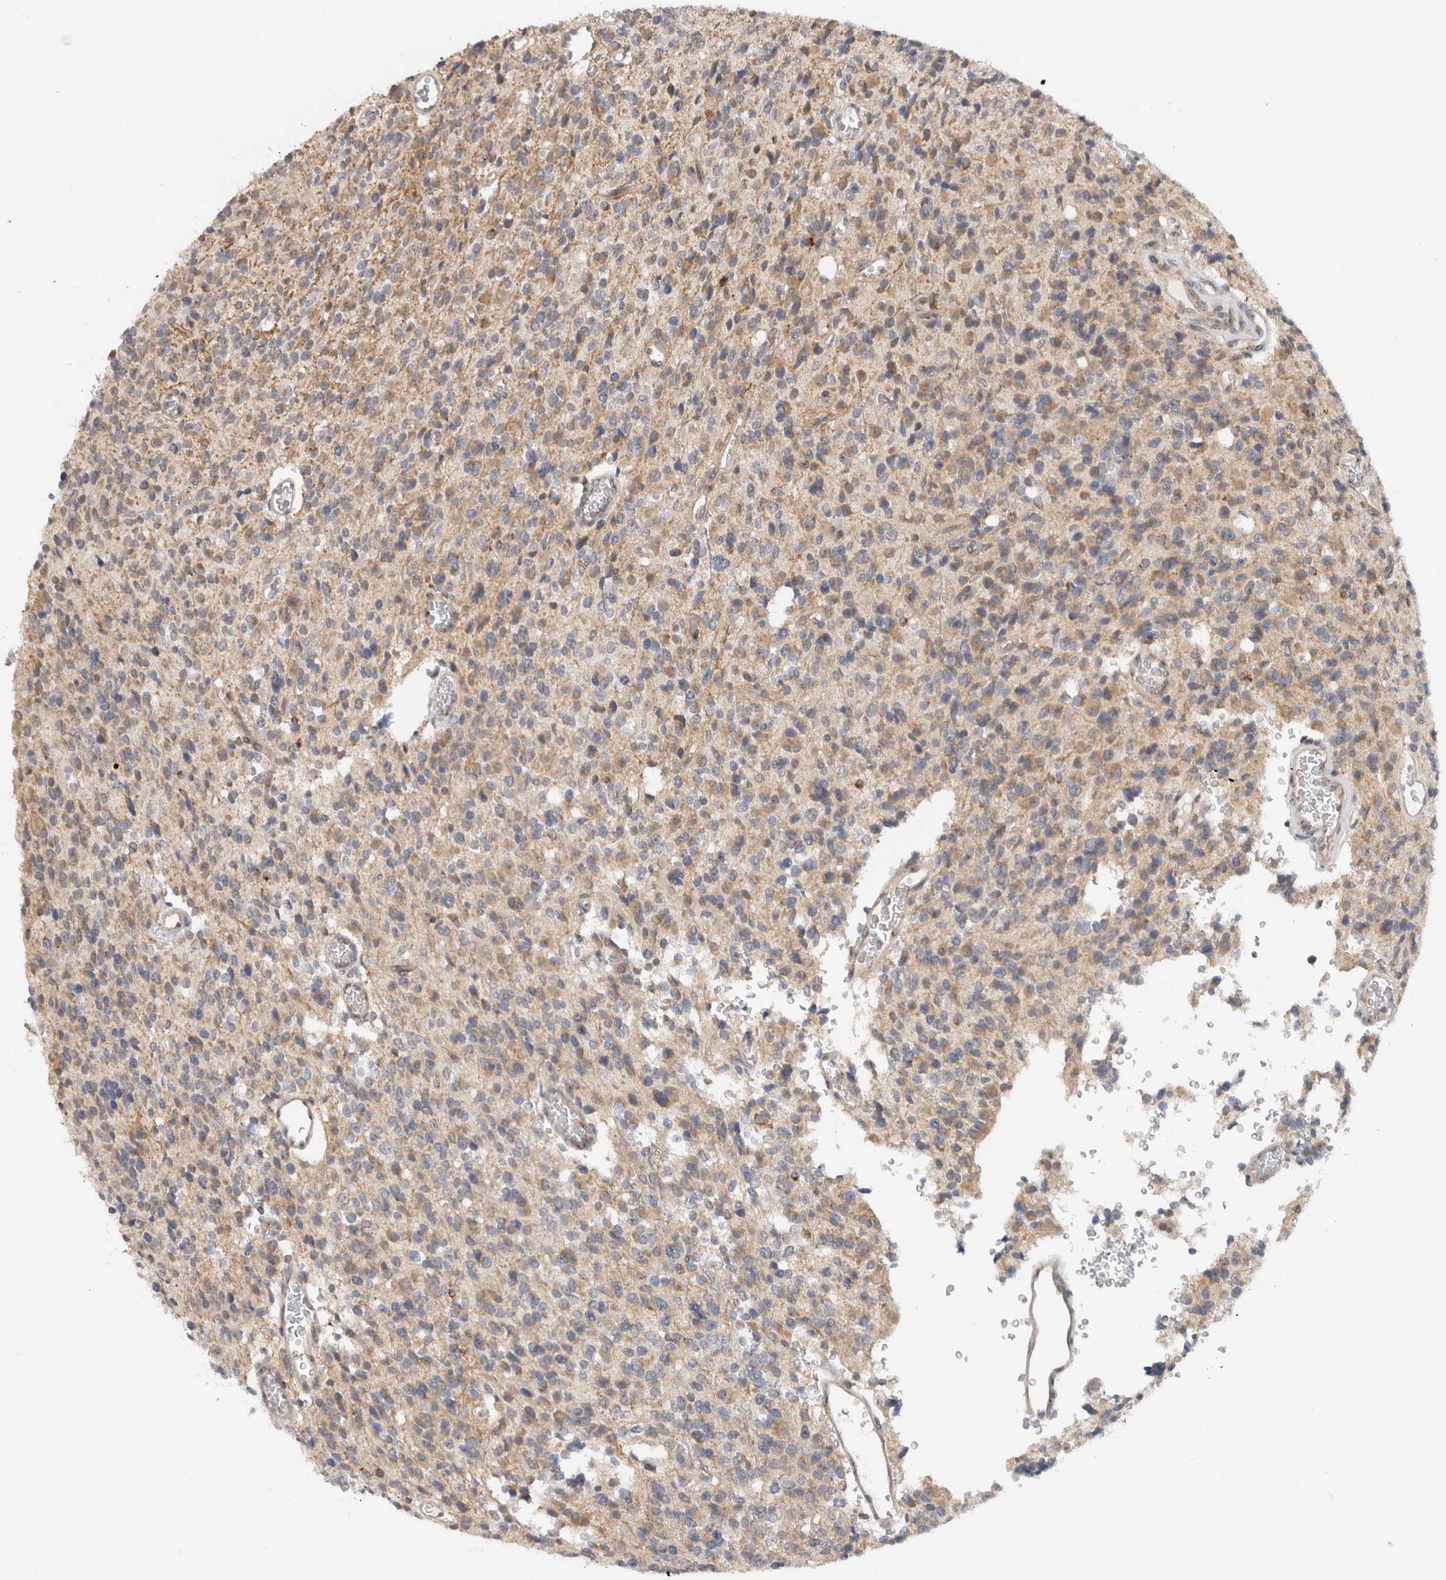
{"staining": {"intensity": "moderate", "quantity": "<25%", "location": "cytoplasmic/membranous"}, "tissue": "glioma", "cell_type": "Tumor cells", "image_type": "cancer", "snomed": [{"axis": "morphology", "description": "Glioma, malignant, High grade"}, {"axis": "topography", "description": "Brain"}], "caption": "This is an image of IHC staining of high-grade glioma (malignant), which shows moderate expression in the cytoplasmic/membranous of tumor cells.", "gene": "CMC2", "patient": {"sex": "male", "age": 34}}